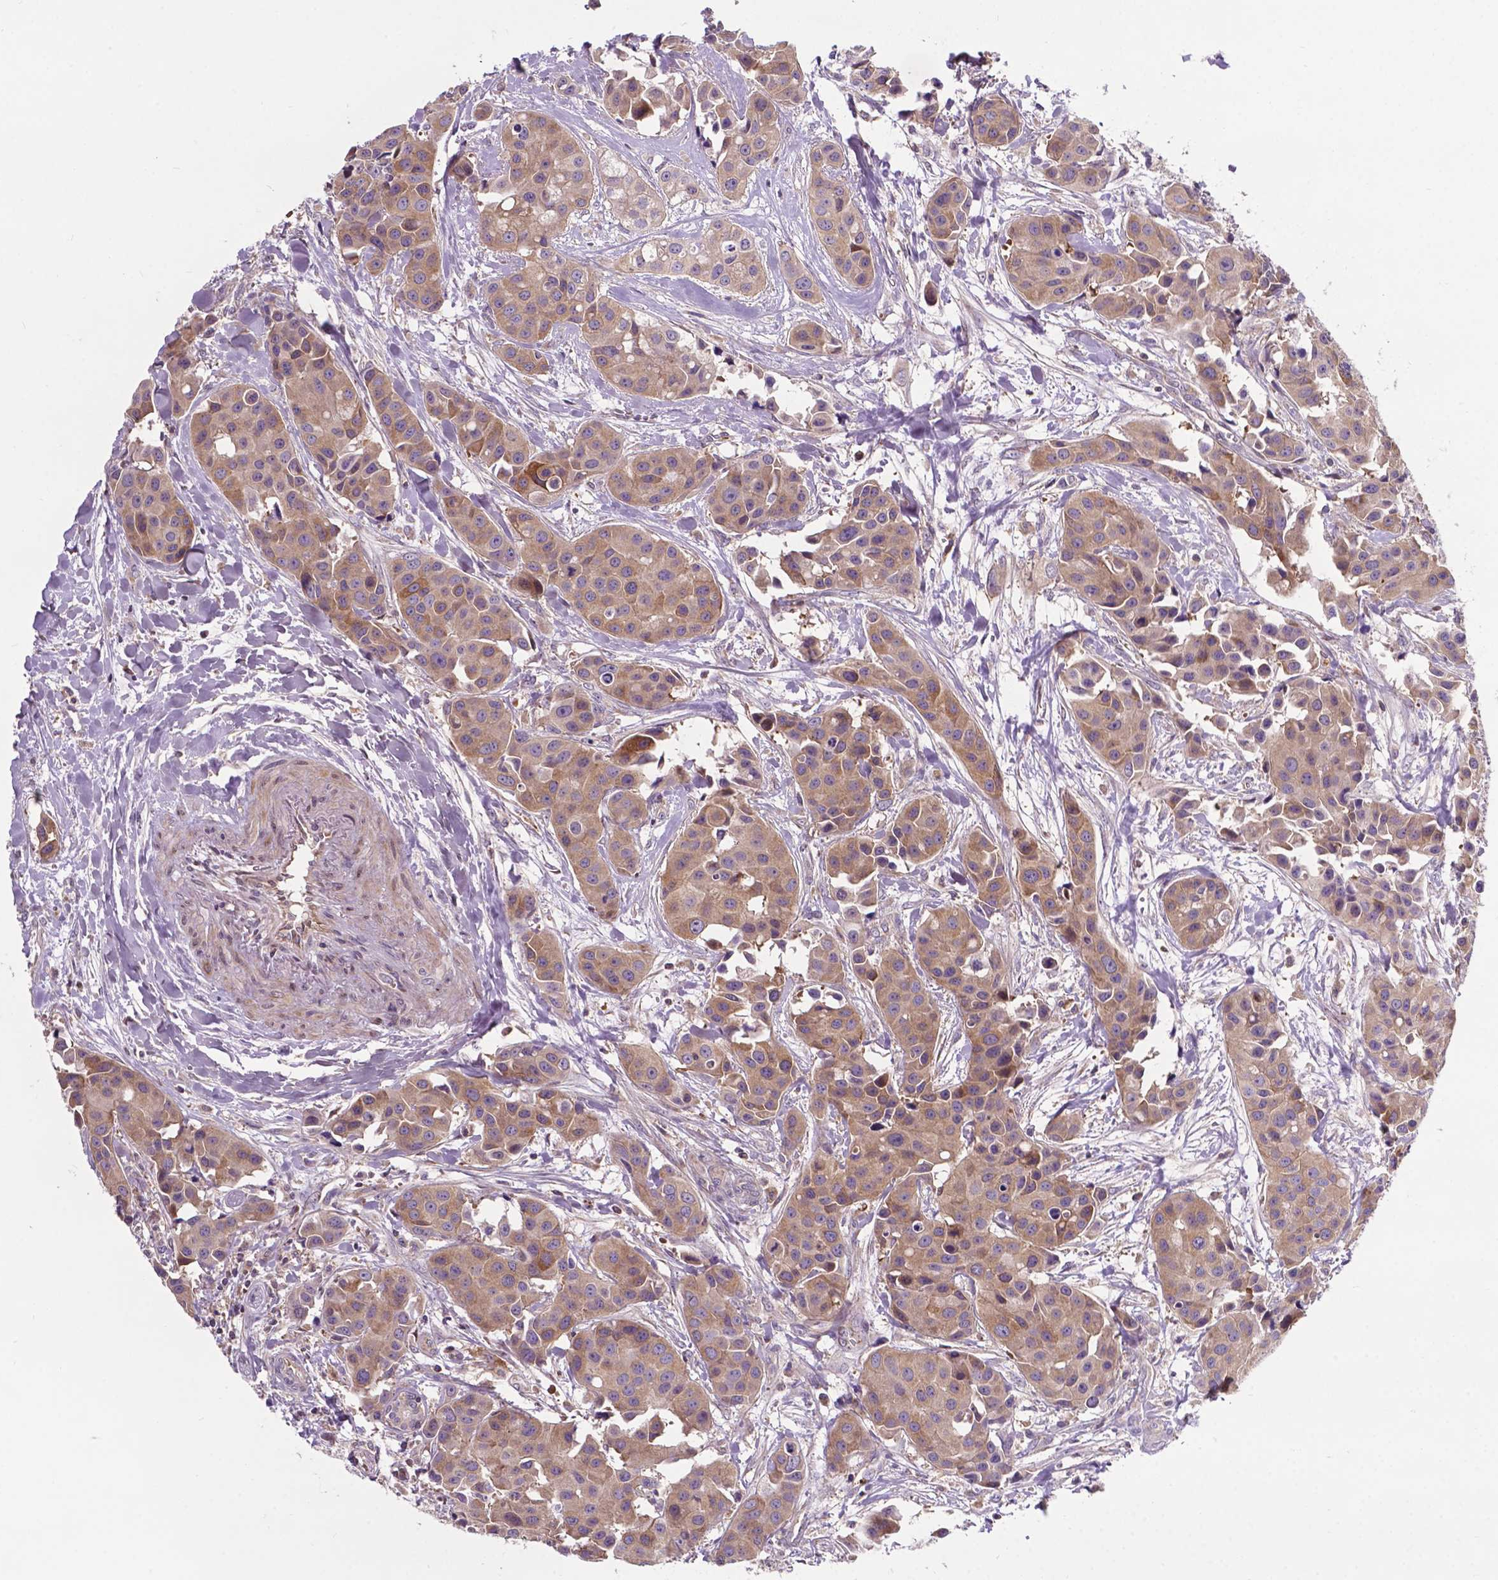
{"staining": {"intensity": "moderate", "quantity": "25%-75%", "location": "cytoplasmic/membranous"}, "tissue": "head and neck cancer", "cell_type": "Tumor cells", "image_type": "cancer", "snomed": [{"axis": "morphology", "description": "Adenocarcinoma, NOS"}, {"axis": "topography", "description": "Head-Neck"}], "caption": "Moderate cytoplasmic/membranous expression for a protein is present in approximately 25%-75% of tumor cells of head and neck cancer (adenocarcinoma) using immunohistochemistry.", "gene": "SPNS2", "patient": {"sex": "male", "age": 76}}